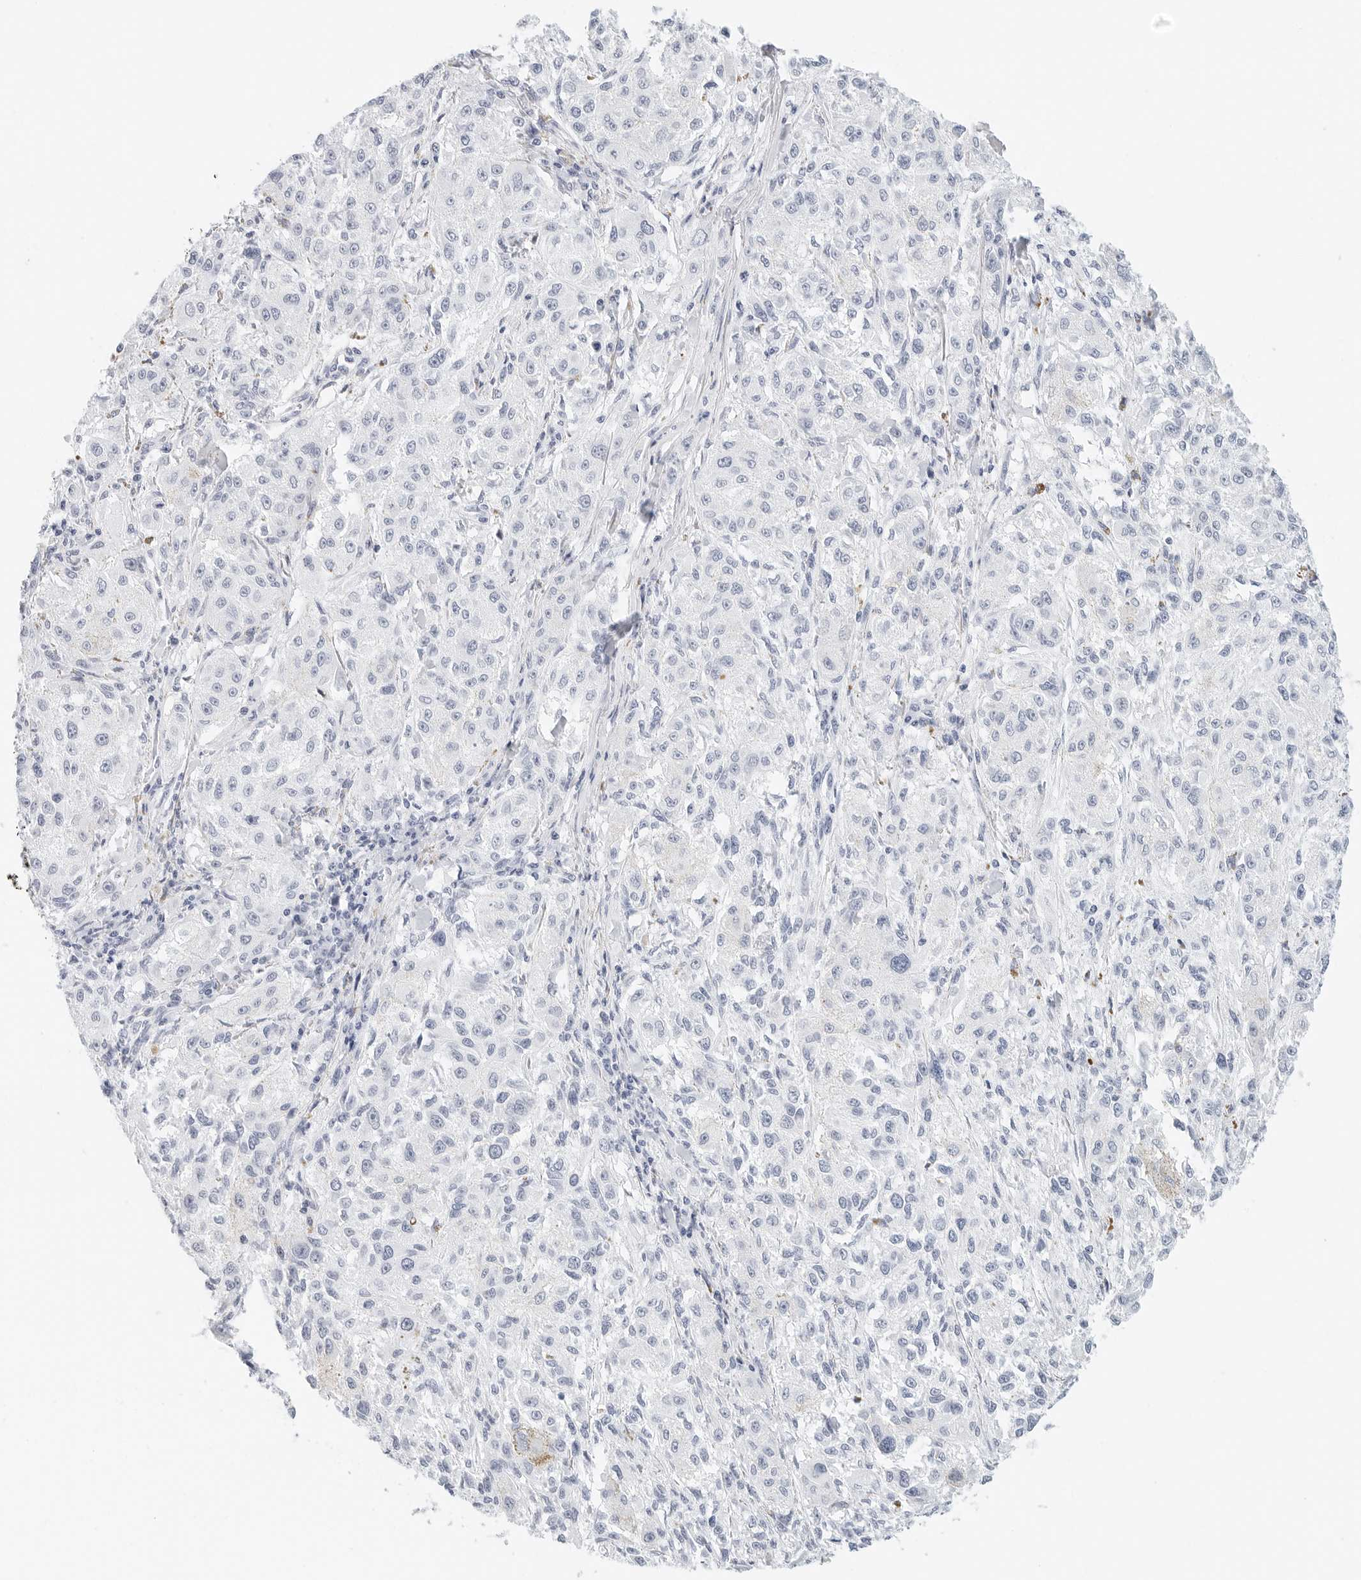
{"staining": {"intensity": "negative", "quantity": "none", "location": "none"}, "tissue": "melanoma", "cell_type": "Tumor cells", "image_type": "cancer", "snomed": [{"axis": "morphology", "description": "Necrosis, NOS"}, {"axis": "morphology", "description": "Malignant melanoma, NOS"}, {"axis": "topography", "description": "Skin"}], "caption": "IHC image of human malignant melanoma stained for a protein (brown), which shows no staining in tumor cells. (Immunohistochemistry (ihc), brightfield microscopy, high magnification).", "gene": "CD22", "patient": {"sex": "female", "age": 87}}